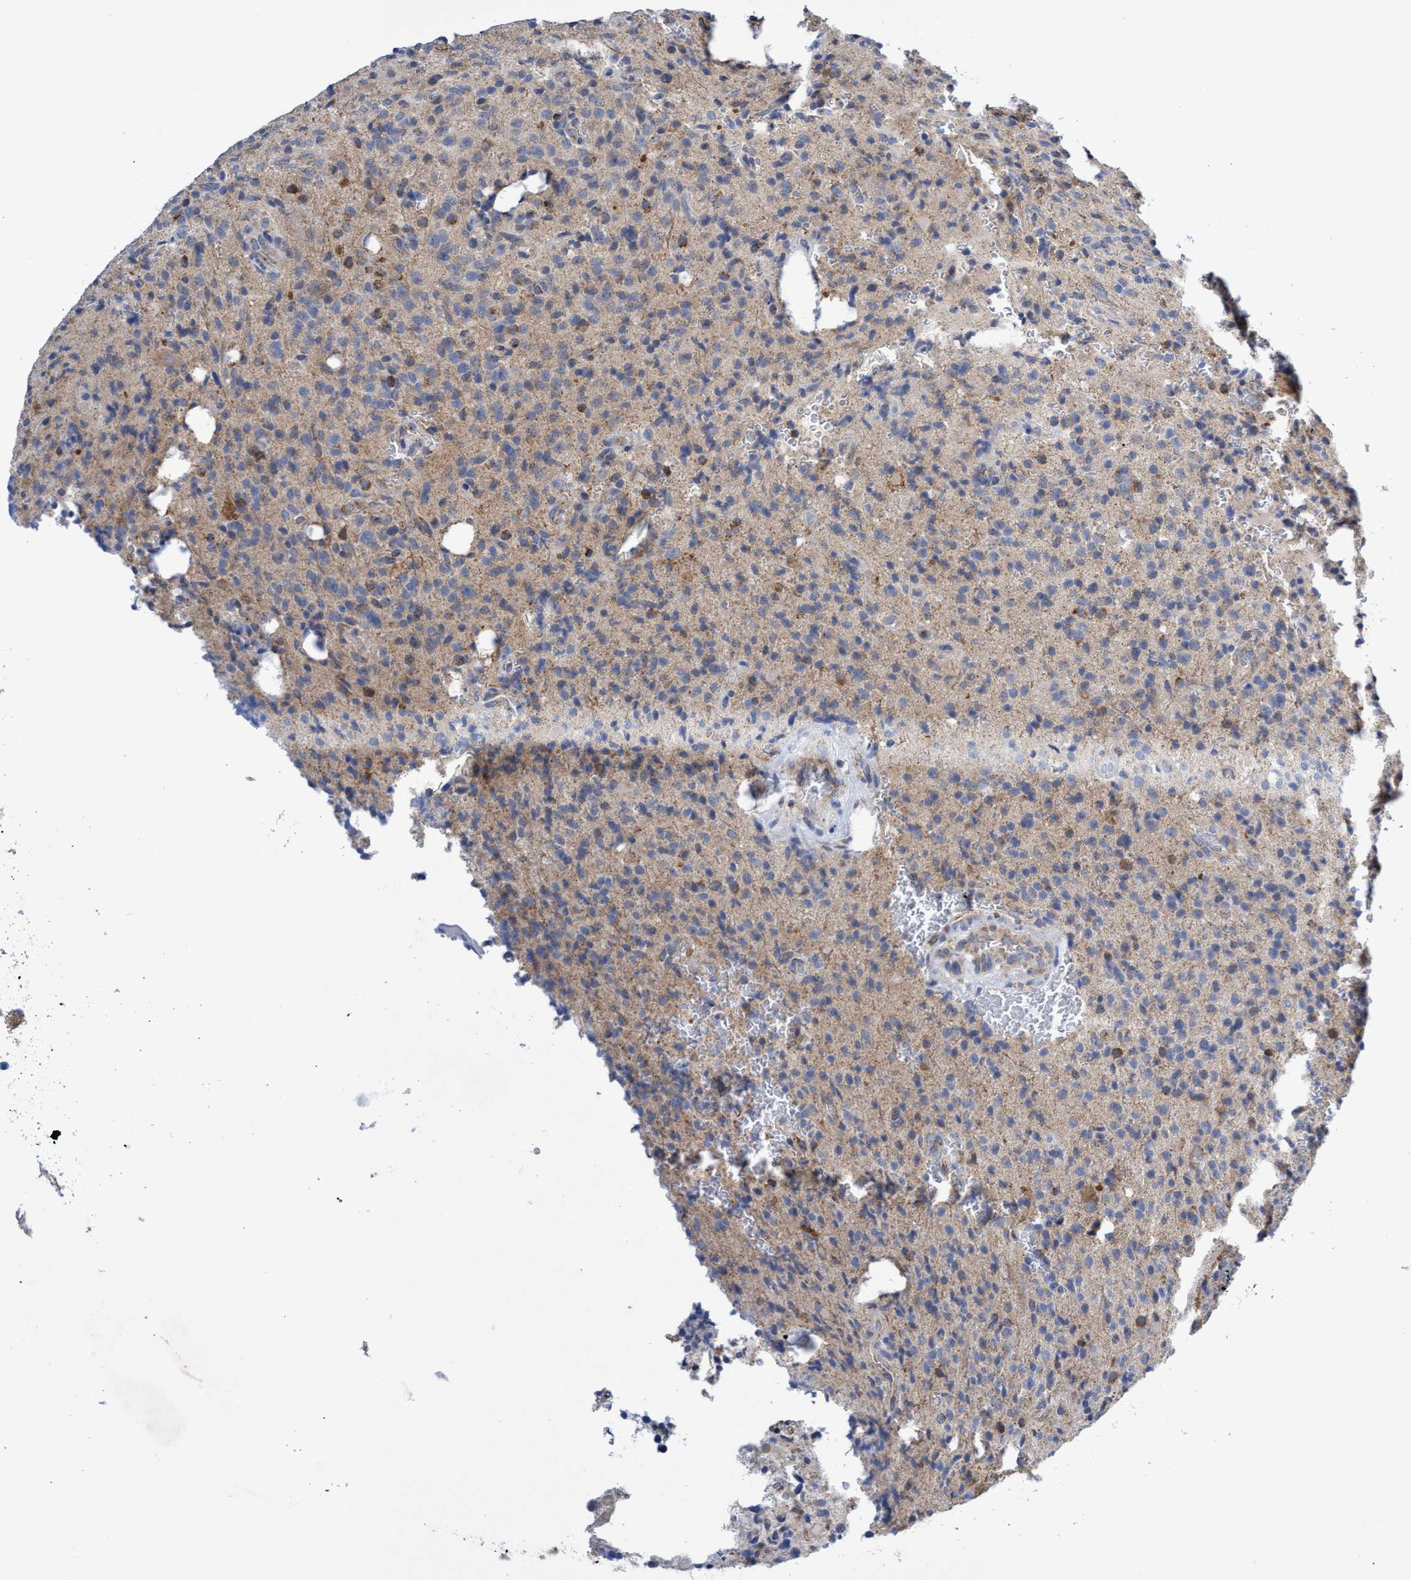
{"staining": {"intensity": "moderate", "quantity": "<25%", "location": "cytoplasmic/membranous"}, "tissue": "glioma", "cell_type": "Tumor cells", "image_type": "cancer", "snomed": [{"axis": "morphology", "description": "Glioma, malignant, High grade"}, {"axis": "topography", "description": "Brain"}], "caption": "Immunohistochemistry (DAB) staining of malignant glioma (high-grade) shows moderate cytoplasmic/membranous protein staining in about <25% of tumor cells.", "gene": "CRYZ", "patient": {"sex": "male", "age": 34}}